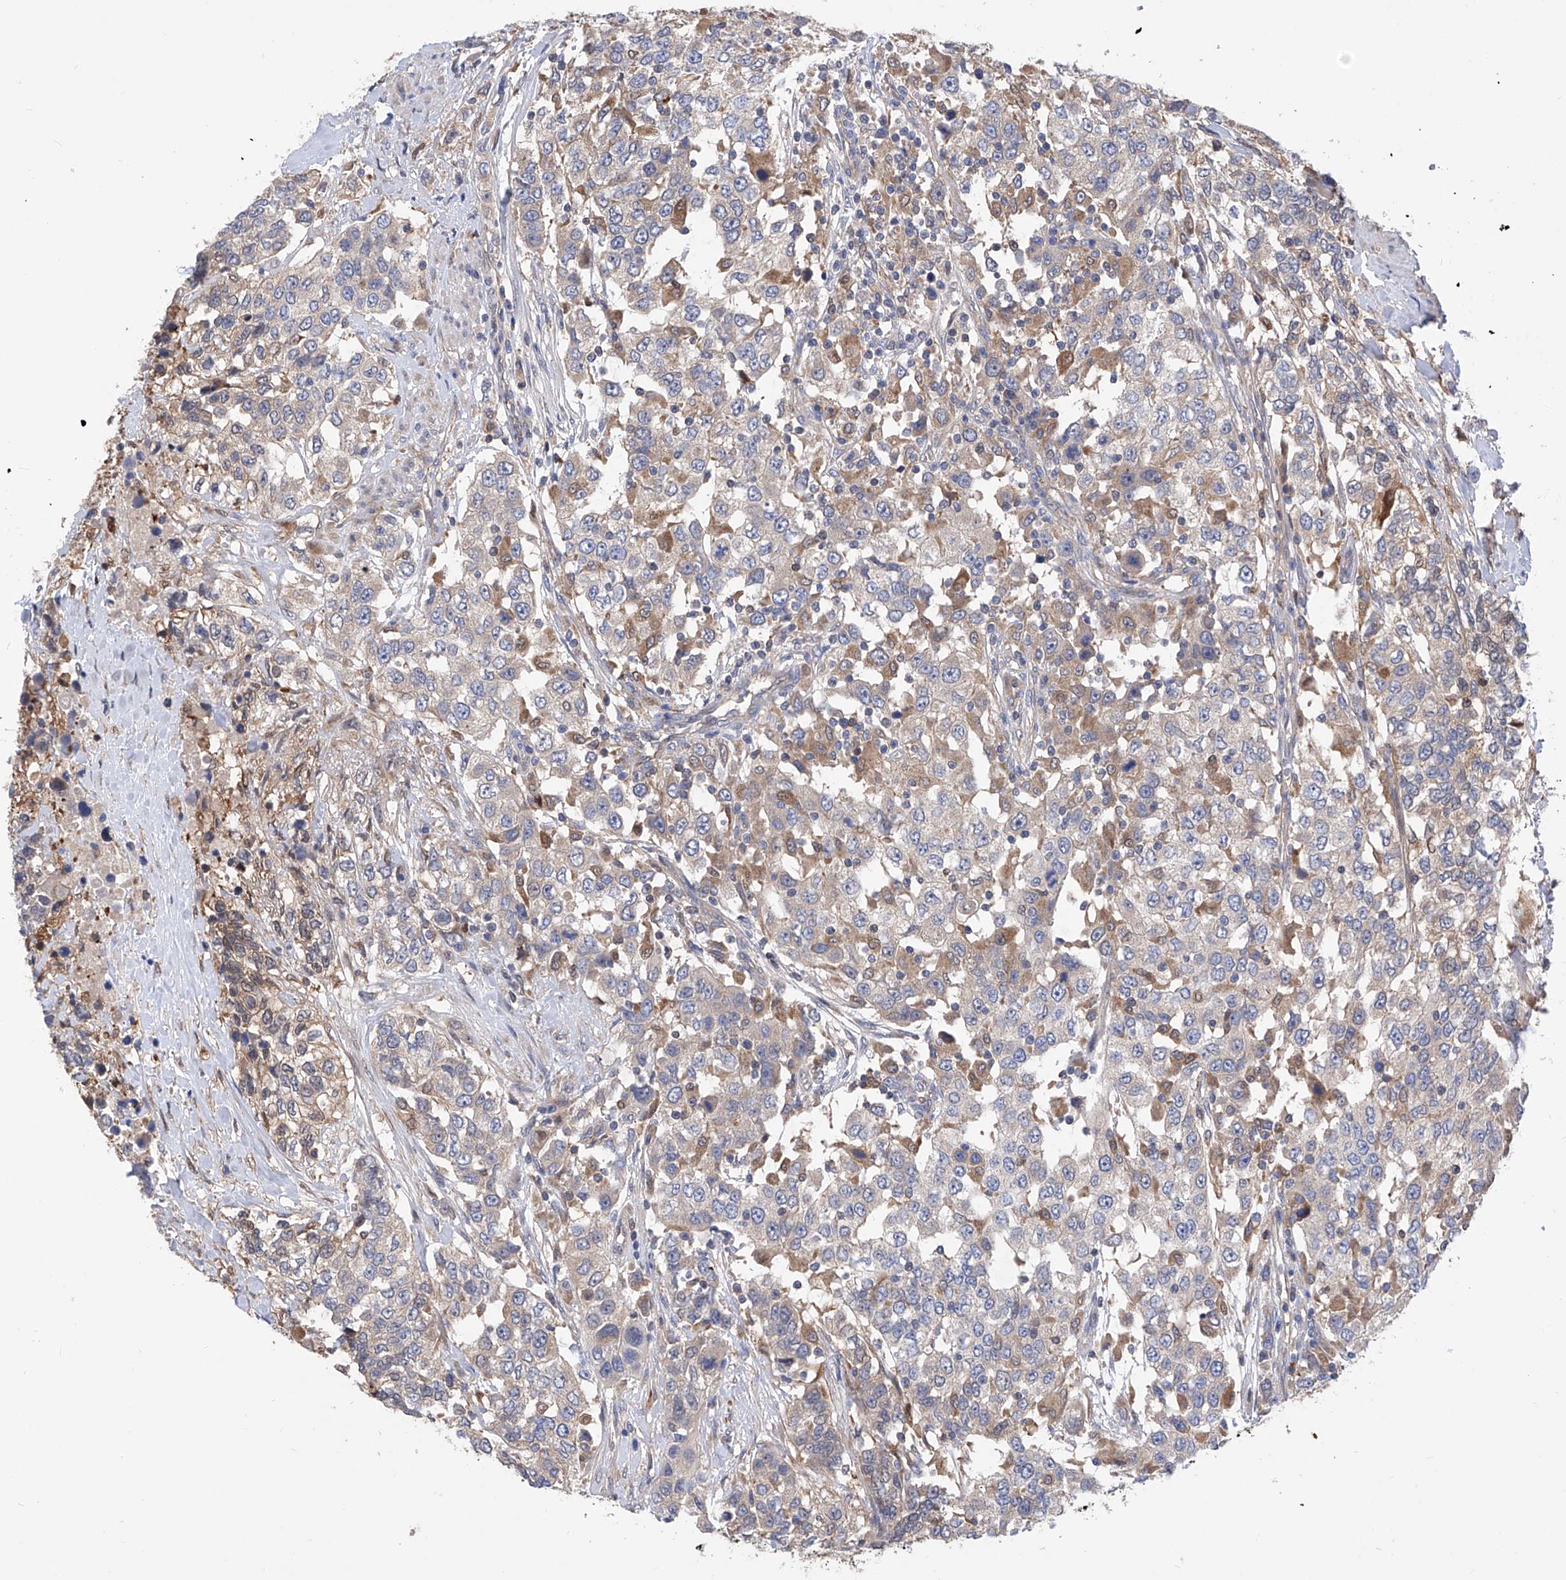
{"staining": {"intensity": "weak", "quantity": "<25%", "location": "cytoplasmic/membranous"}, "tissue": "urothelial cancer", "cell_type": "Tumor cells", "image_type": "cancer", "snomed": [{"axis": "morphology", "description": "Urothelial carcinoma, High grade"}, {"axis": "topography", "description": "Urinary bladder"}], "caption": "This is a photomicrograph of immunohistochemistry staining of urothelial carcinoma (high-grade), which shows no staining in tumor cells.", "gene": "SPATA20", "patient": {"sex": "female", "age": 80}}